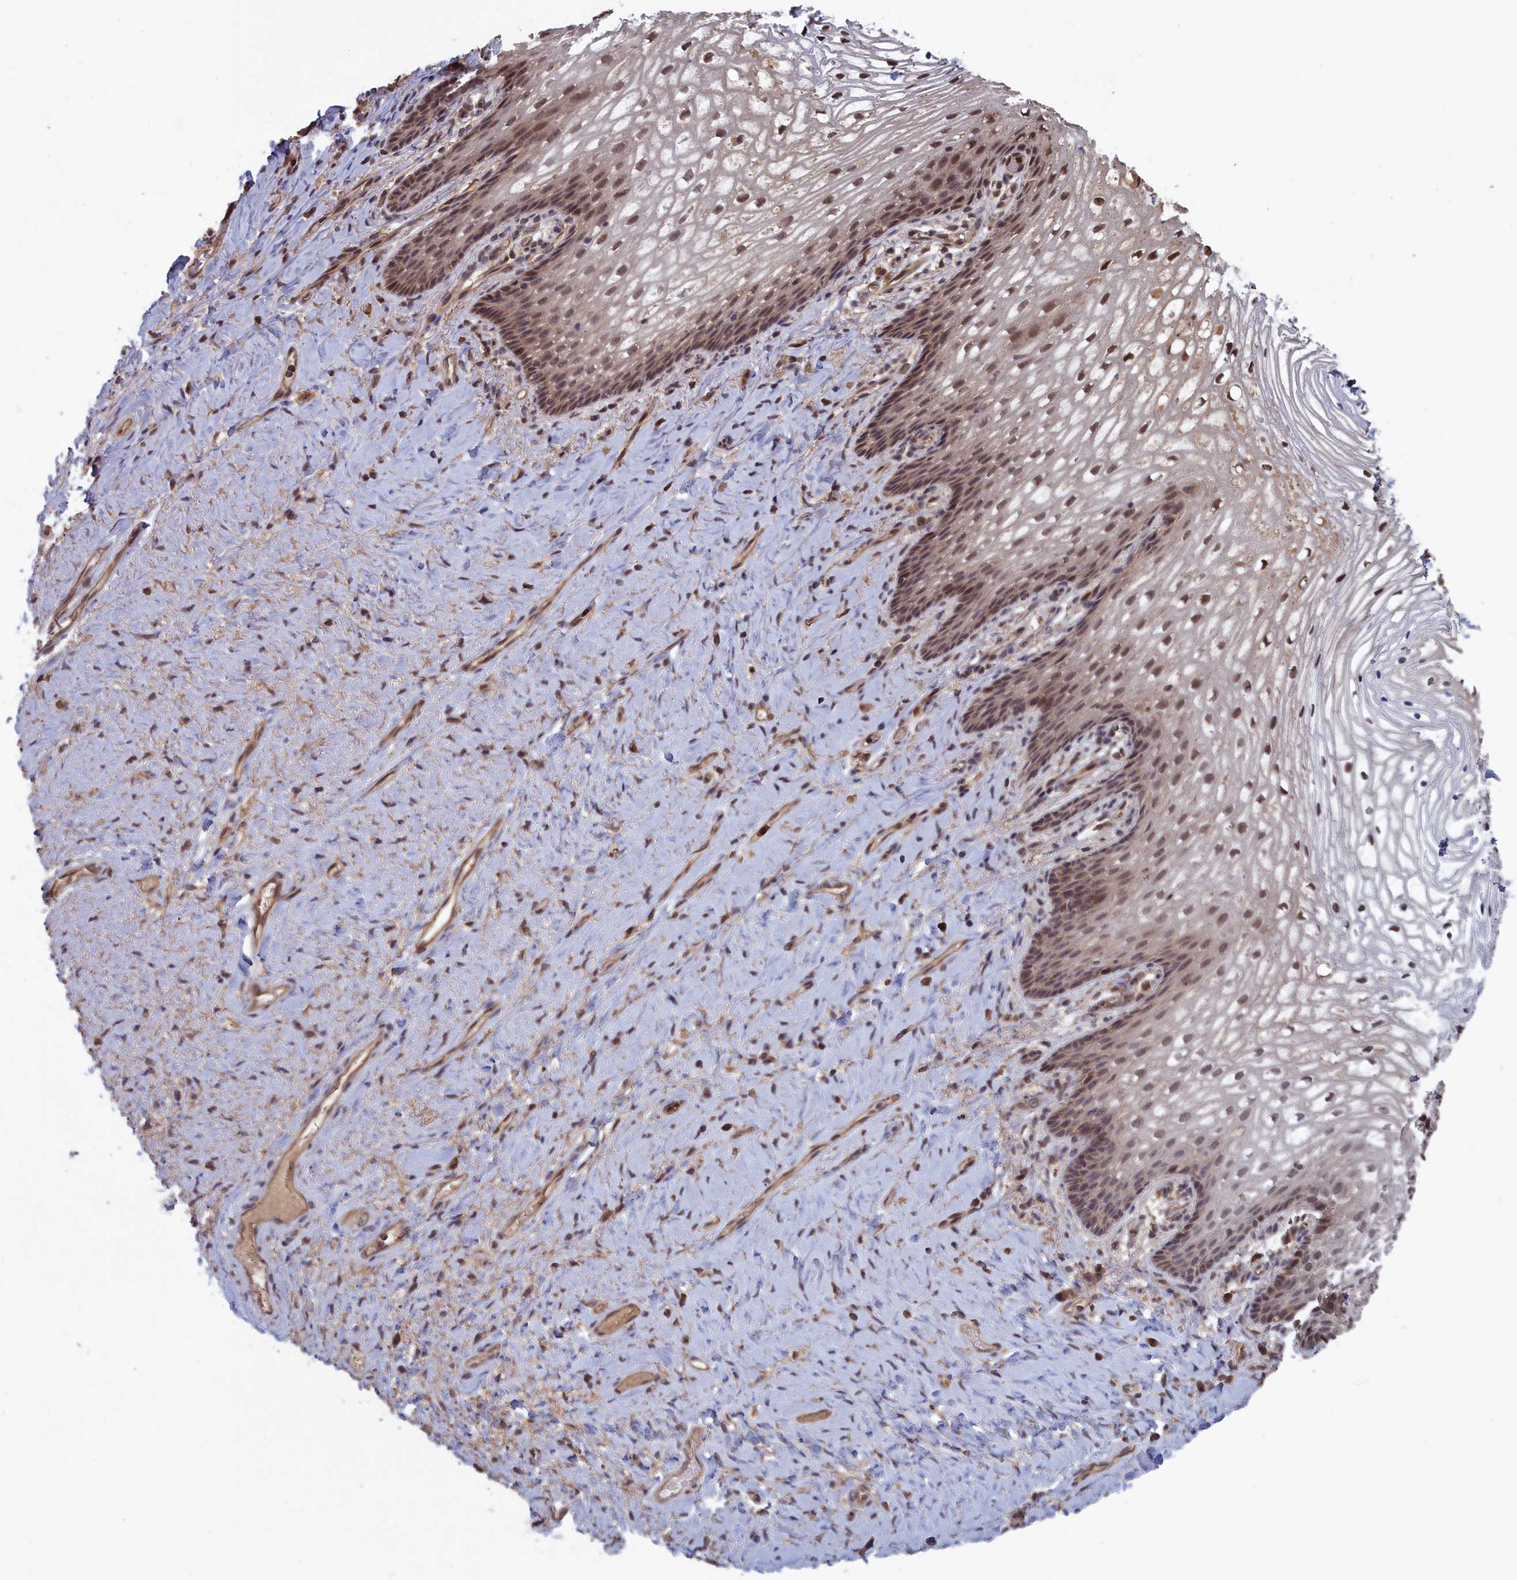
{"staining": {"intensity": "weak", "quantity": "25%-75%", "location": "cytoplasmic/membranous,nuclear"}, "tissue": "vagina", "cell_type": "Squamous epithelial cells", "image_type": "normal", "snomed": [{"axis": "morphology", "description": "Normal tissue, NOS"}, {"axis": "topography", "description": "Vagina"}], "caption": "About 25%-75% of squamous epithelial cells in normal vagina show weak cytoplasmic/membranous,nuclear protein expression as visualized by brown immunohistochemical staining.", "gene": "PLP2", "patient": {"sex": "female", "age": 60}}